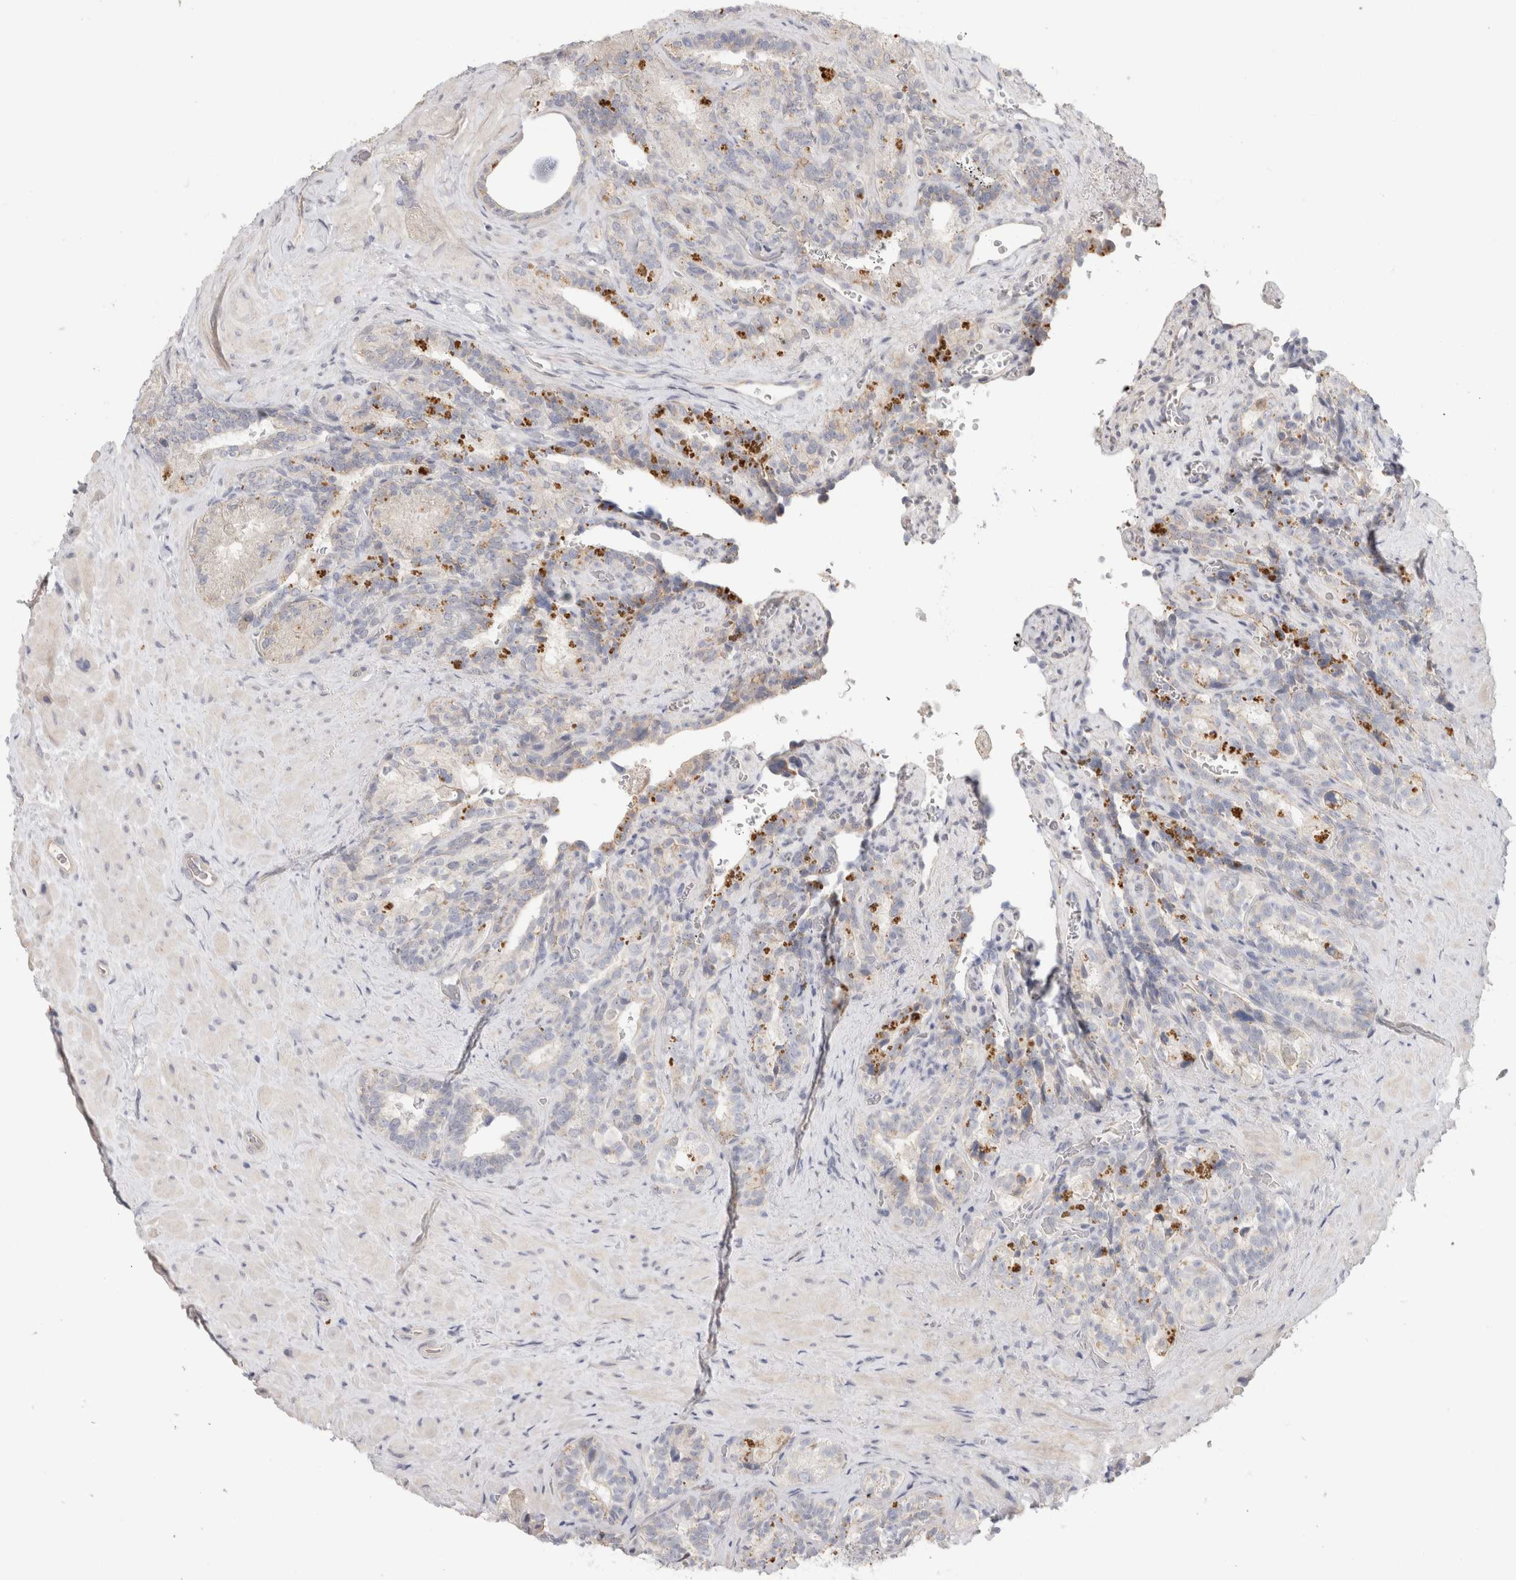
{"staining": {"intensity": "negative", "quantity": "none", "location": "none"}, "tissue": "seminal vesicle", "cell_type": "Glandular cells", "image_type": "normal", "snomed": [{"axis": "morphology", "description": "Normal tissue, NOS"}, {"axis": "topography", "description": "Prostate"}, {"axis": "topography", "description": "Seminal veicle"}], "caption": "This is an immunohistochemistry (IHC) histopathology image of benign human seminal vesicle. There is no staining in glandular cells.", "gene": "AFP", "patient": {"sex": "male", "age": 67}}